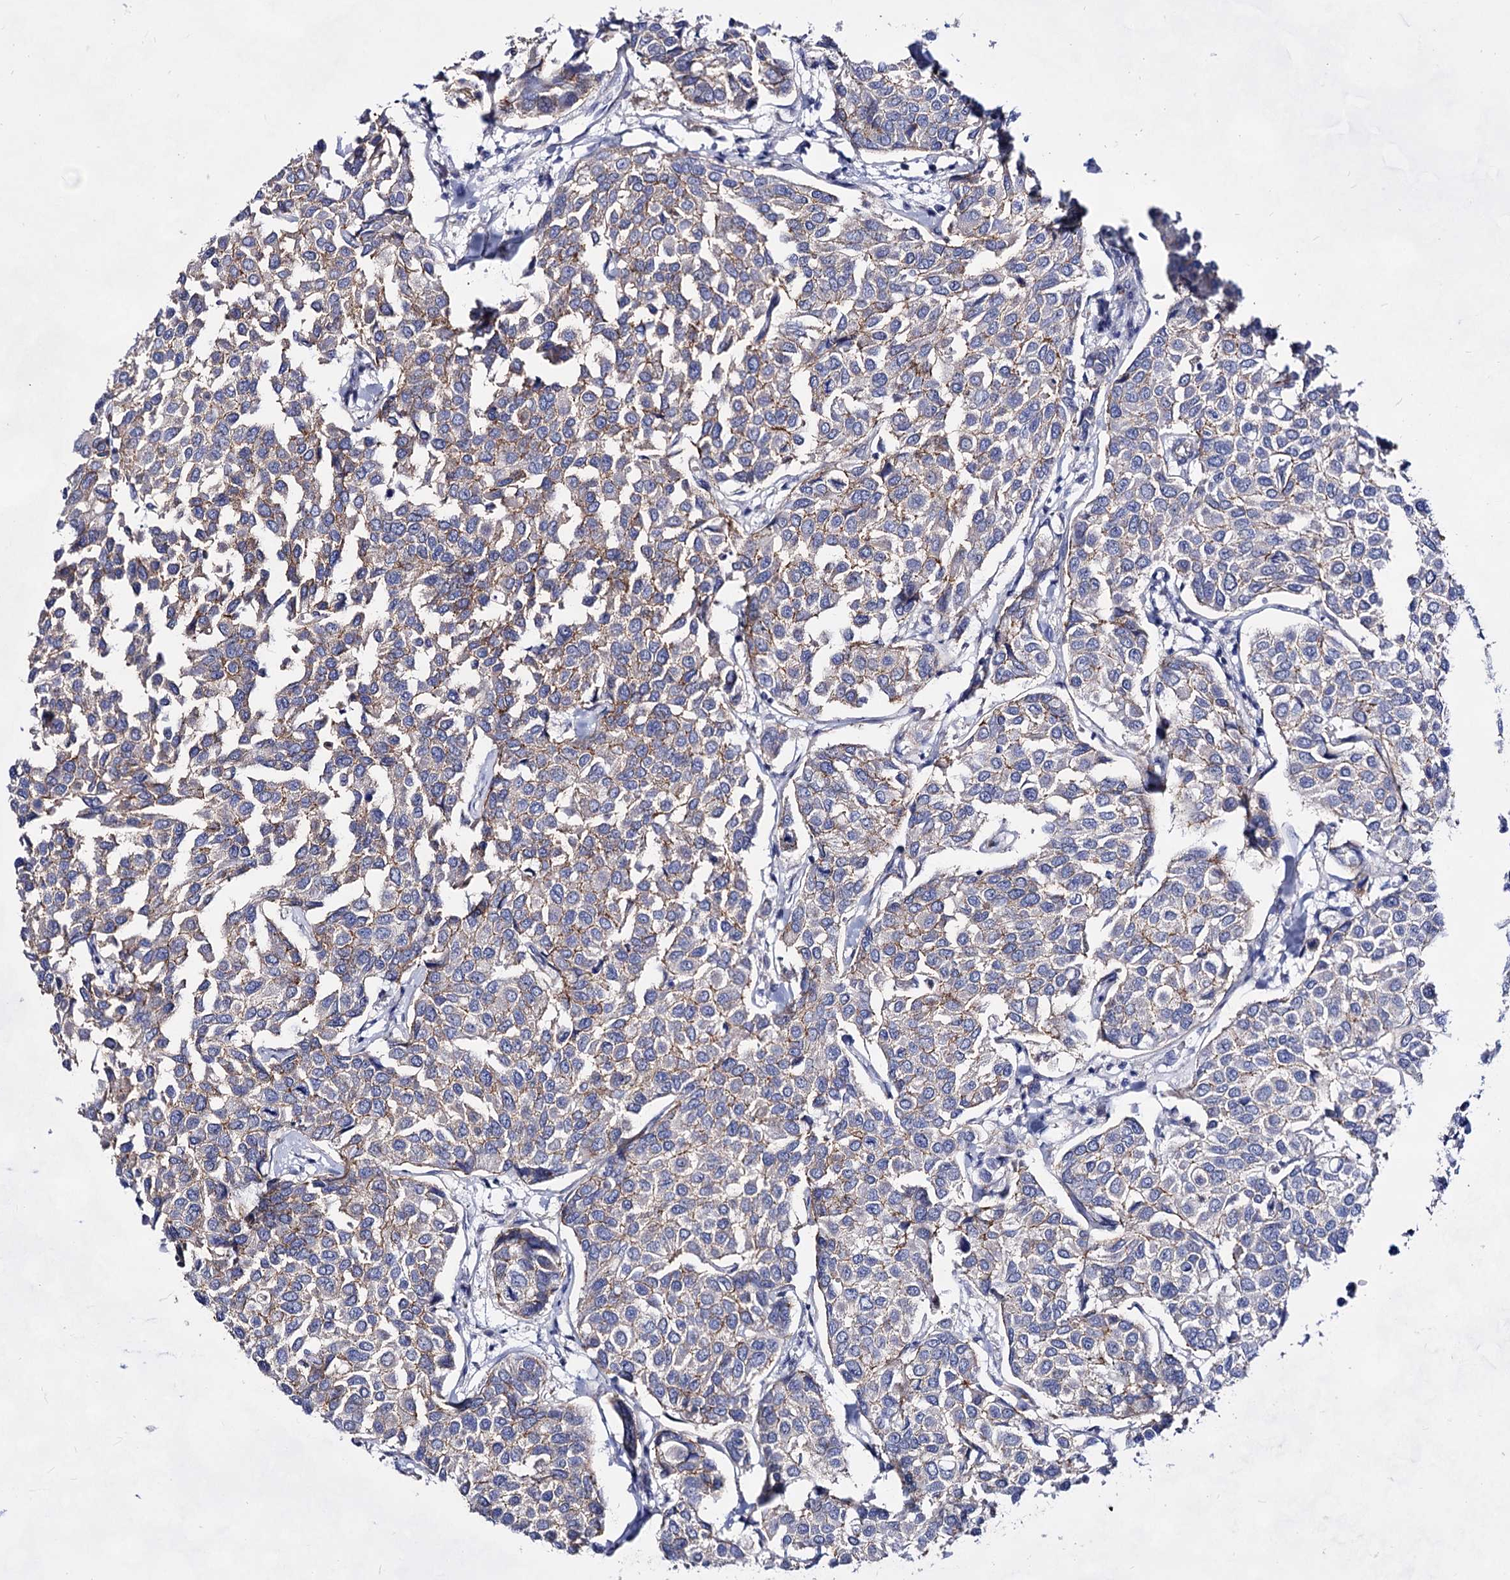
{"staining": {"intensity": "weak", "quantity": "25%-75%", "location": "cytoplasmic/membranous"}, "tissue": "breast cancer", "cell_type": "Tumor cells", "image_type": "cancer", "snomed": [{"axis": "morphology", "description": "Duct carcinoma"}, {"axis": "topography", "description": "Breast"}], "caption": "A low amount of weak cytoplasmic/membranous staining is identified in about 25%-75% of tumor cells in breast cancer tissue.", "gene": "PLIN1", "patient": {"sex": "female", "age": 55}}